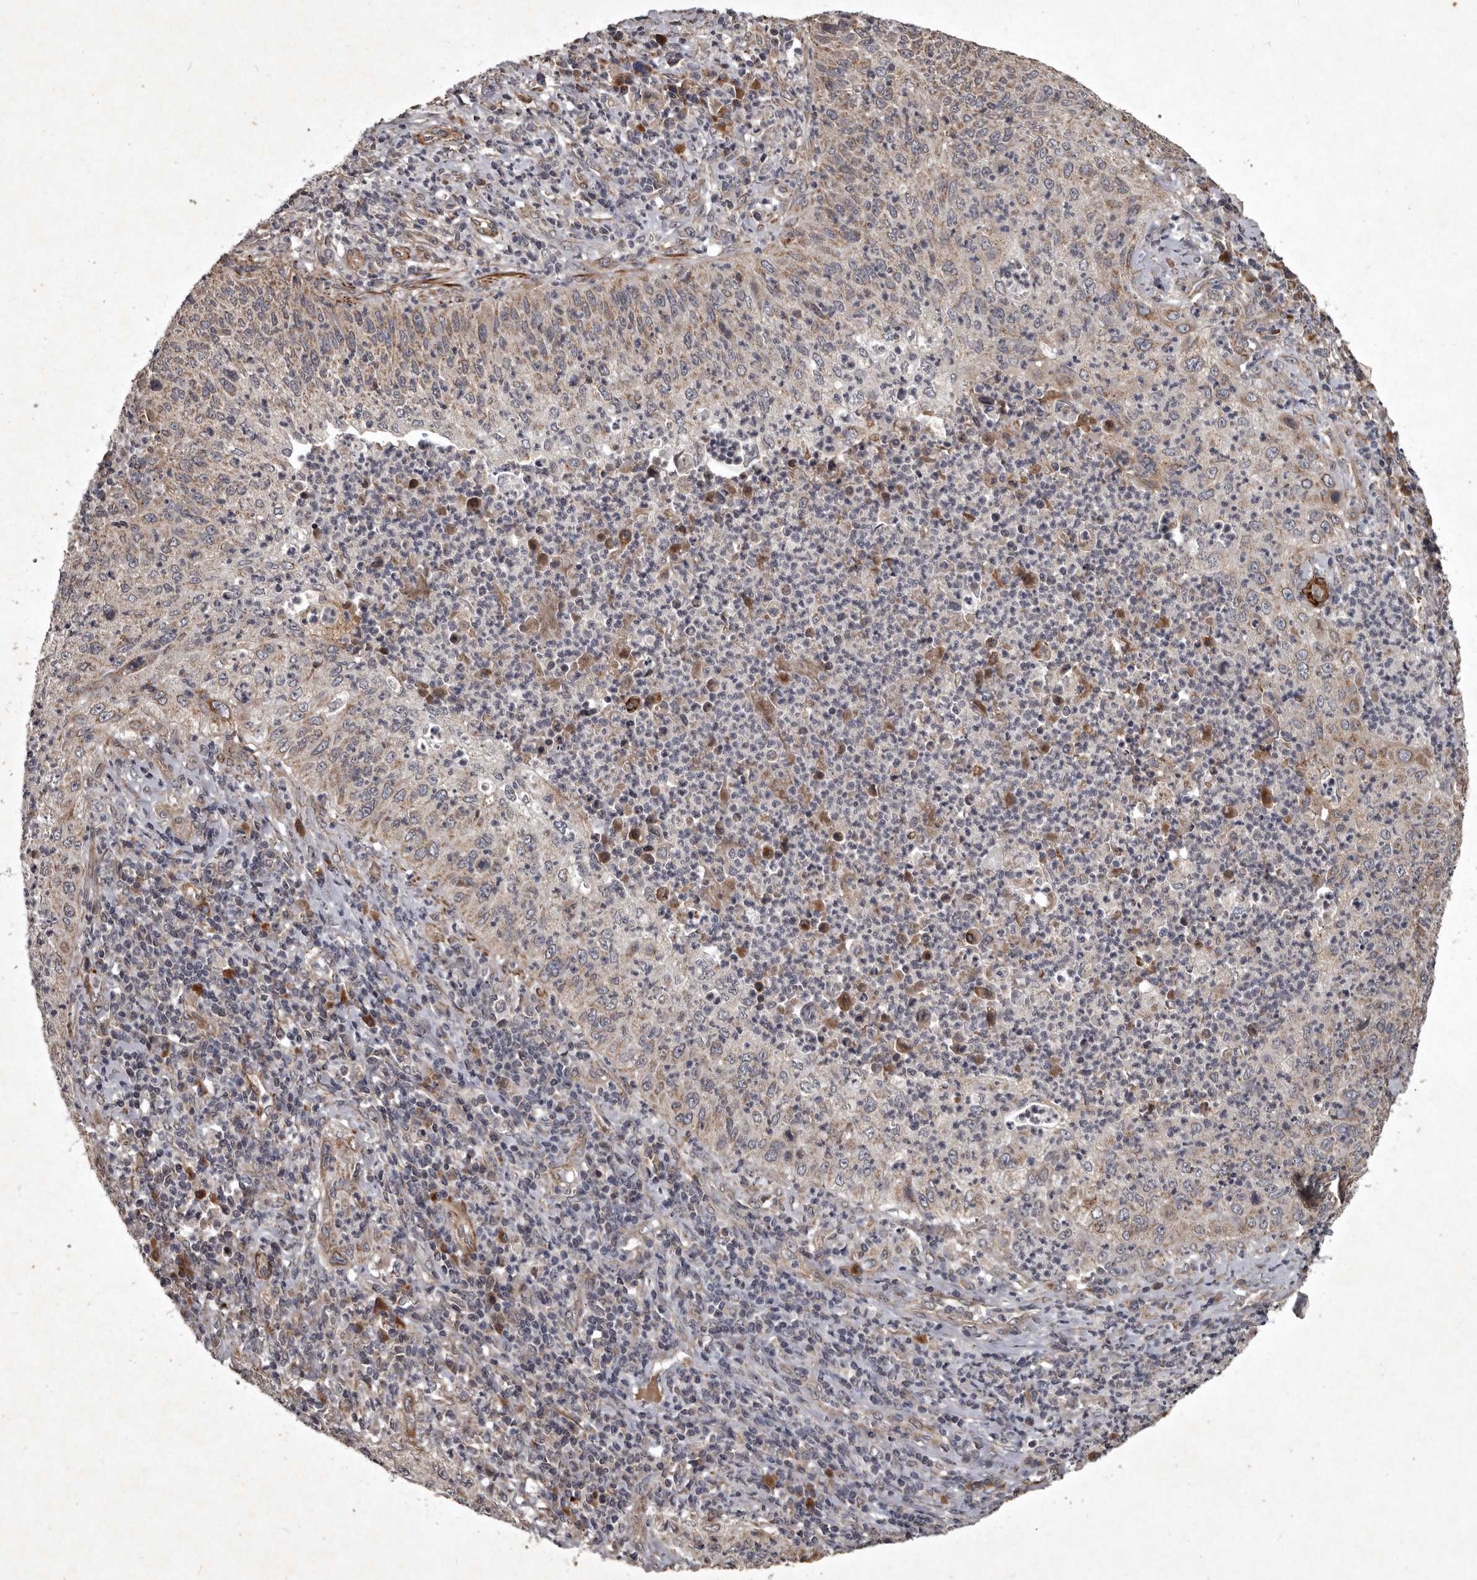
{"staining": {"intensity": "weak", "quantity": "25%-75%", "location": "cytoplasmic/membranous"}, "tissue": "cervical cancer", "cell_type": "Tumor cells", "image_type": "cancer", "snomed": [{"axis": "morphology", "description": "Squamous cell carcinoma, NOS"}, {"axis": "topography", "description": "Cervix"}], "caption": "Cervical cancer (squamous cell carcinoma) stained with a brown dye shows weak cytoplasmic/membranous positive expression in about 25%-75% of tumor cells.", "gene": "MRPS15", "patient": {"sex": "female", "age": 30}}